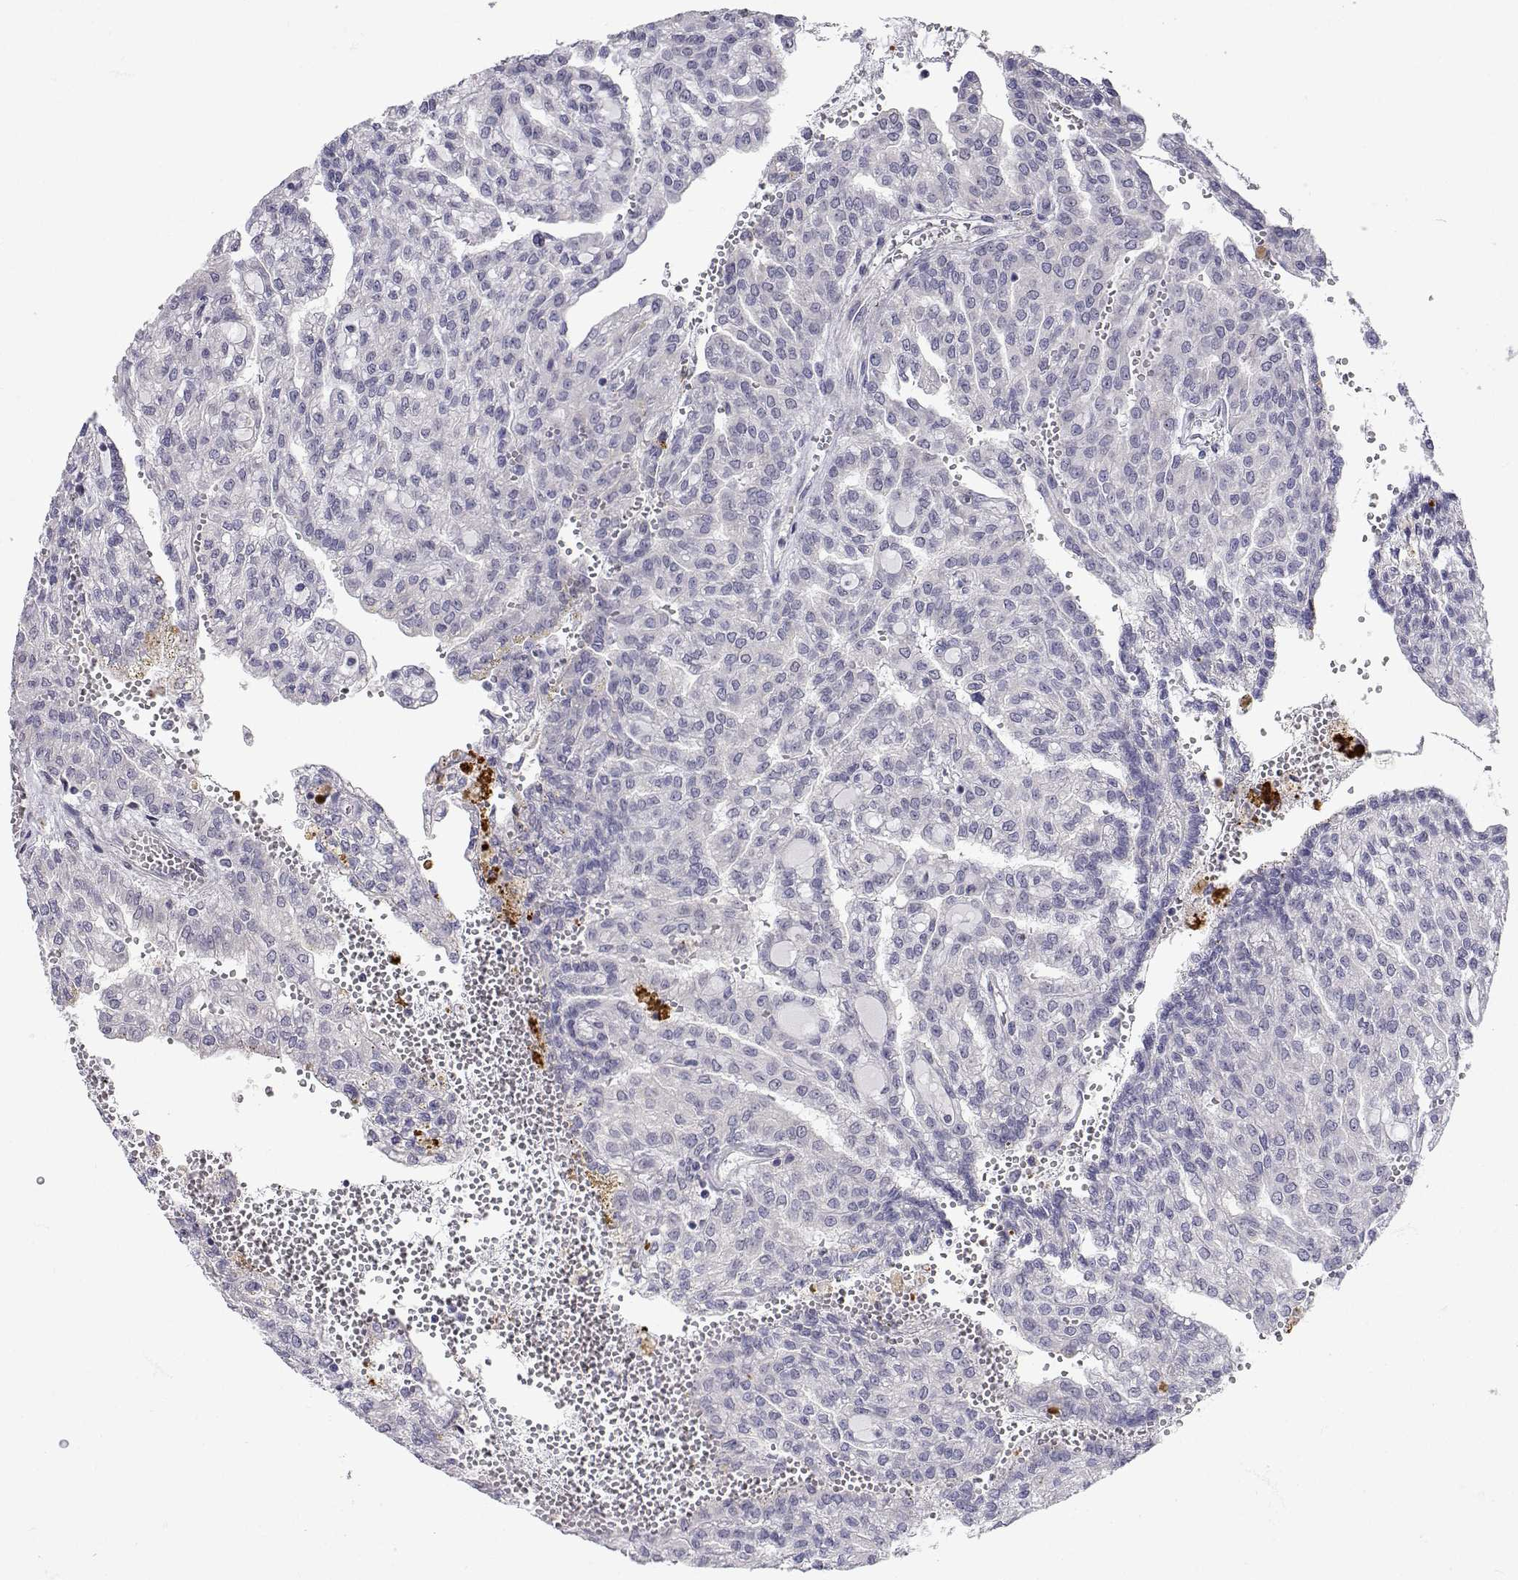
{"staining": {"intensity": "negative", "quantity": "none", "location": "none"}, "tissue": "renal cancer", "cell_type": "Tumor cells", "image_type": "cancer", "snomed": [{"axis": "morphology", "description": "Adenocarcinoma, NOS"}, {"axis": "topography", "description": "Kidney"}], "caption": "DAB immunohistochemical staining of human renal cancer demonstrates no significant staining in tumor cells.", "gene": "SLC6A3", "patient": {"sex": "male", "age": 63}}